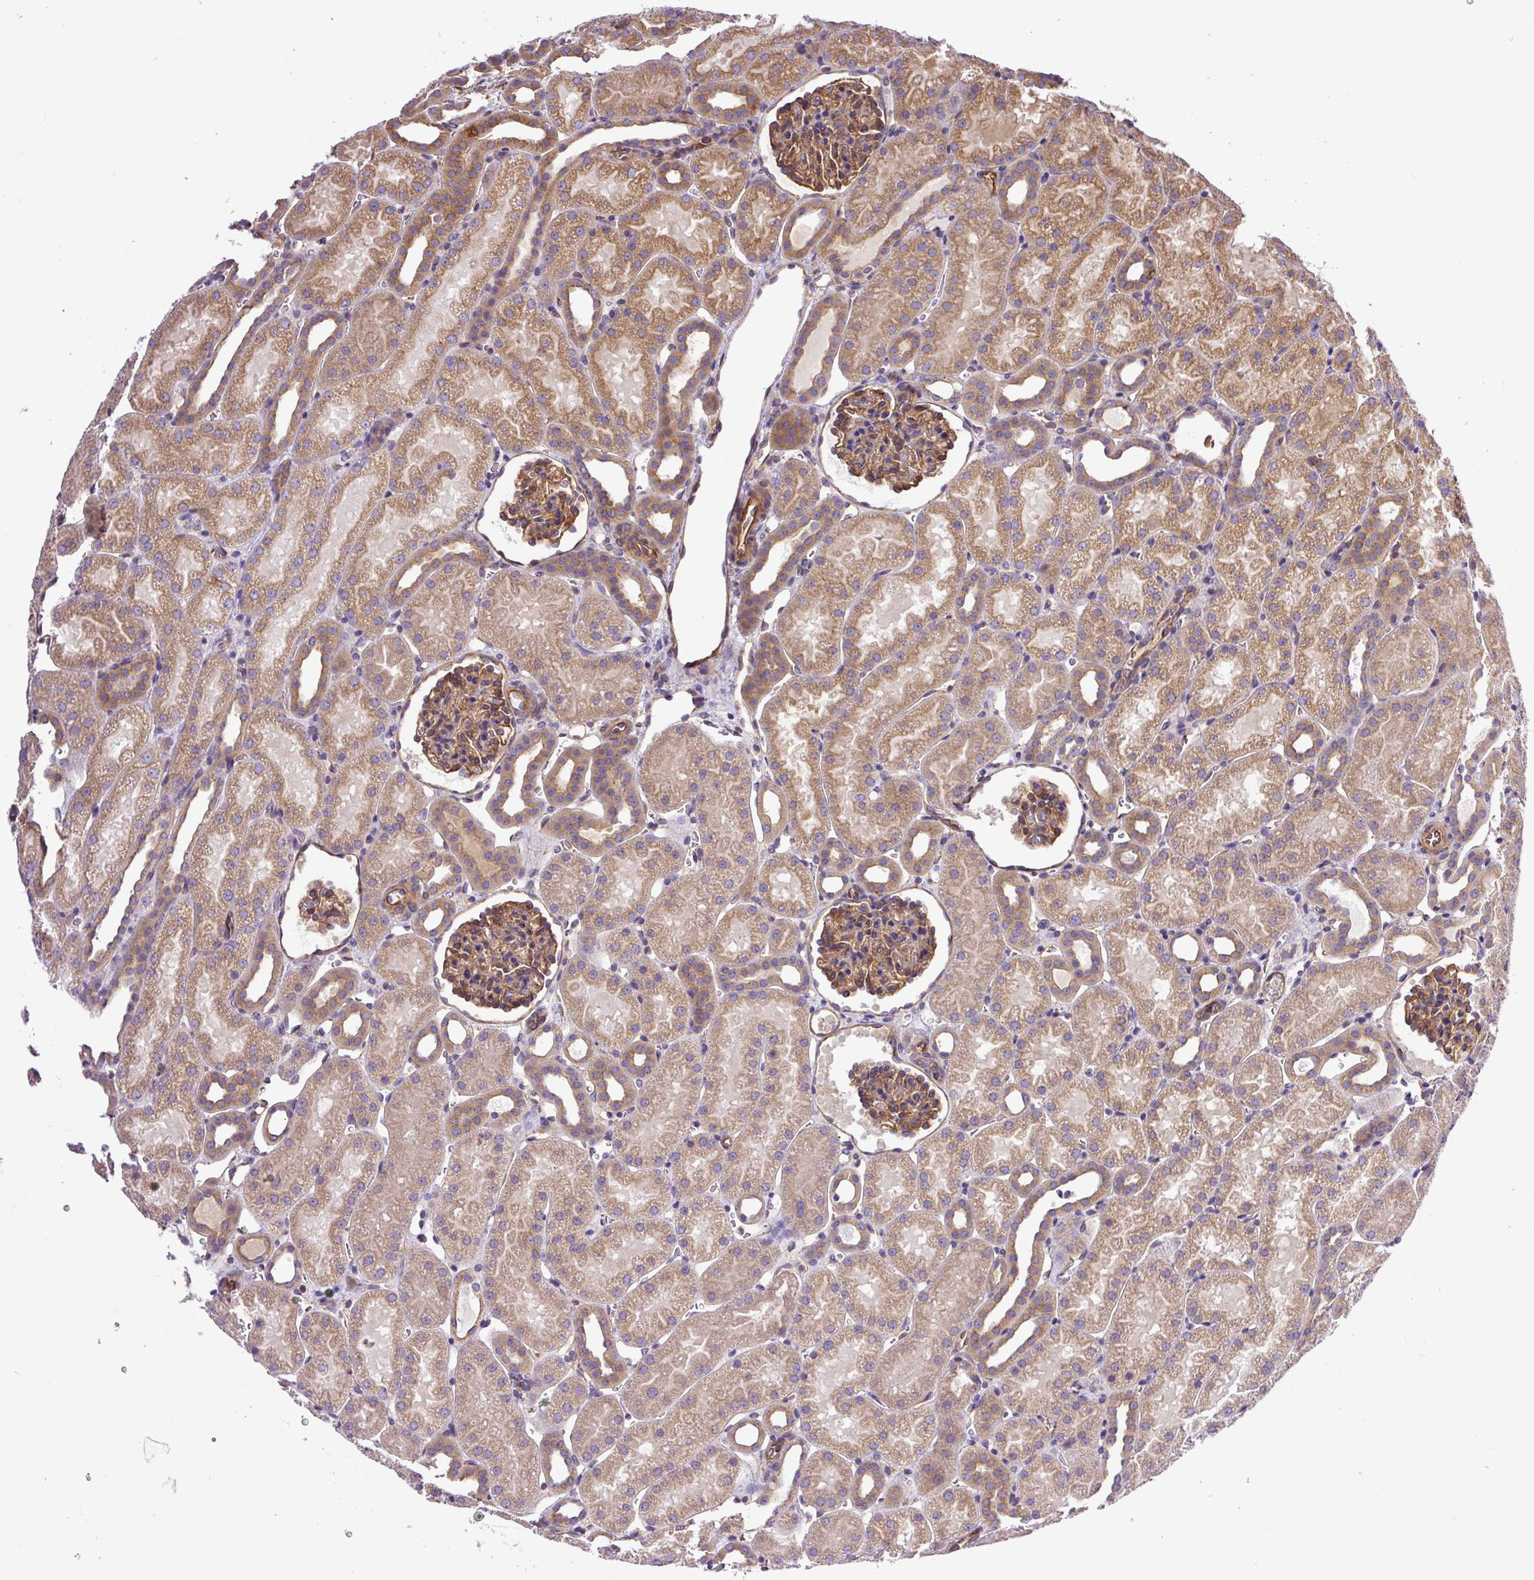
{"staining": {"intensity": "moderate", "quantity": ">75%", "location": "cytoplasmic/membranous"}, "tissue": "kidney", "cell_type": "Cells in glomeruli", "image_type": "normal", "snomed": [{"axis": "morphology", "description": "Normal tissue, NOS"}, {"axis": "topography", "description": "Kidney"}], "caption": "Protein staining reveals moderate cytoplasmic/membranous staining in about >75% of cells in glomeruli in benign kidney.", "gene": "DCTN1", "patient": {"sex": "male", "age": 2}}